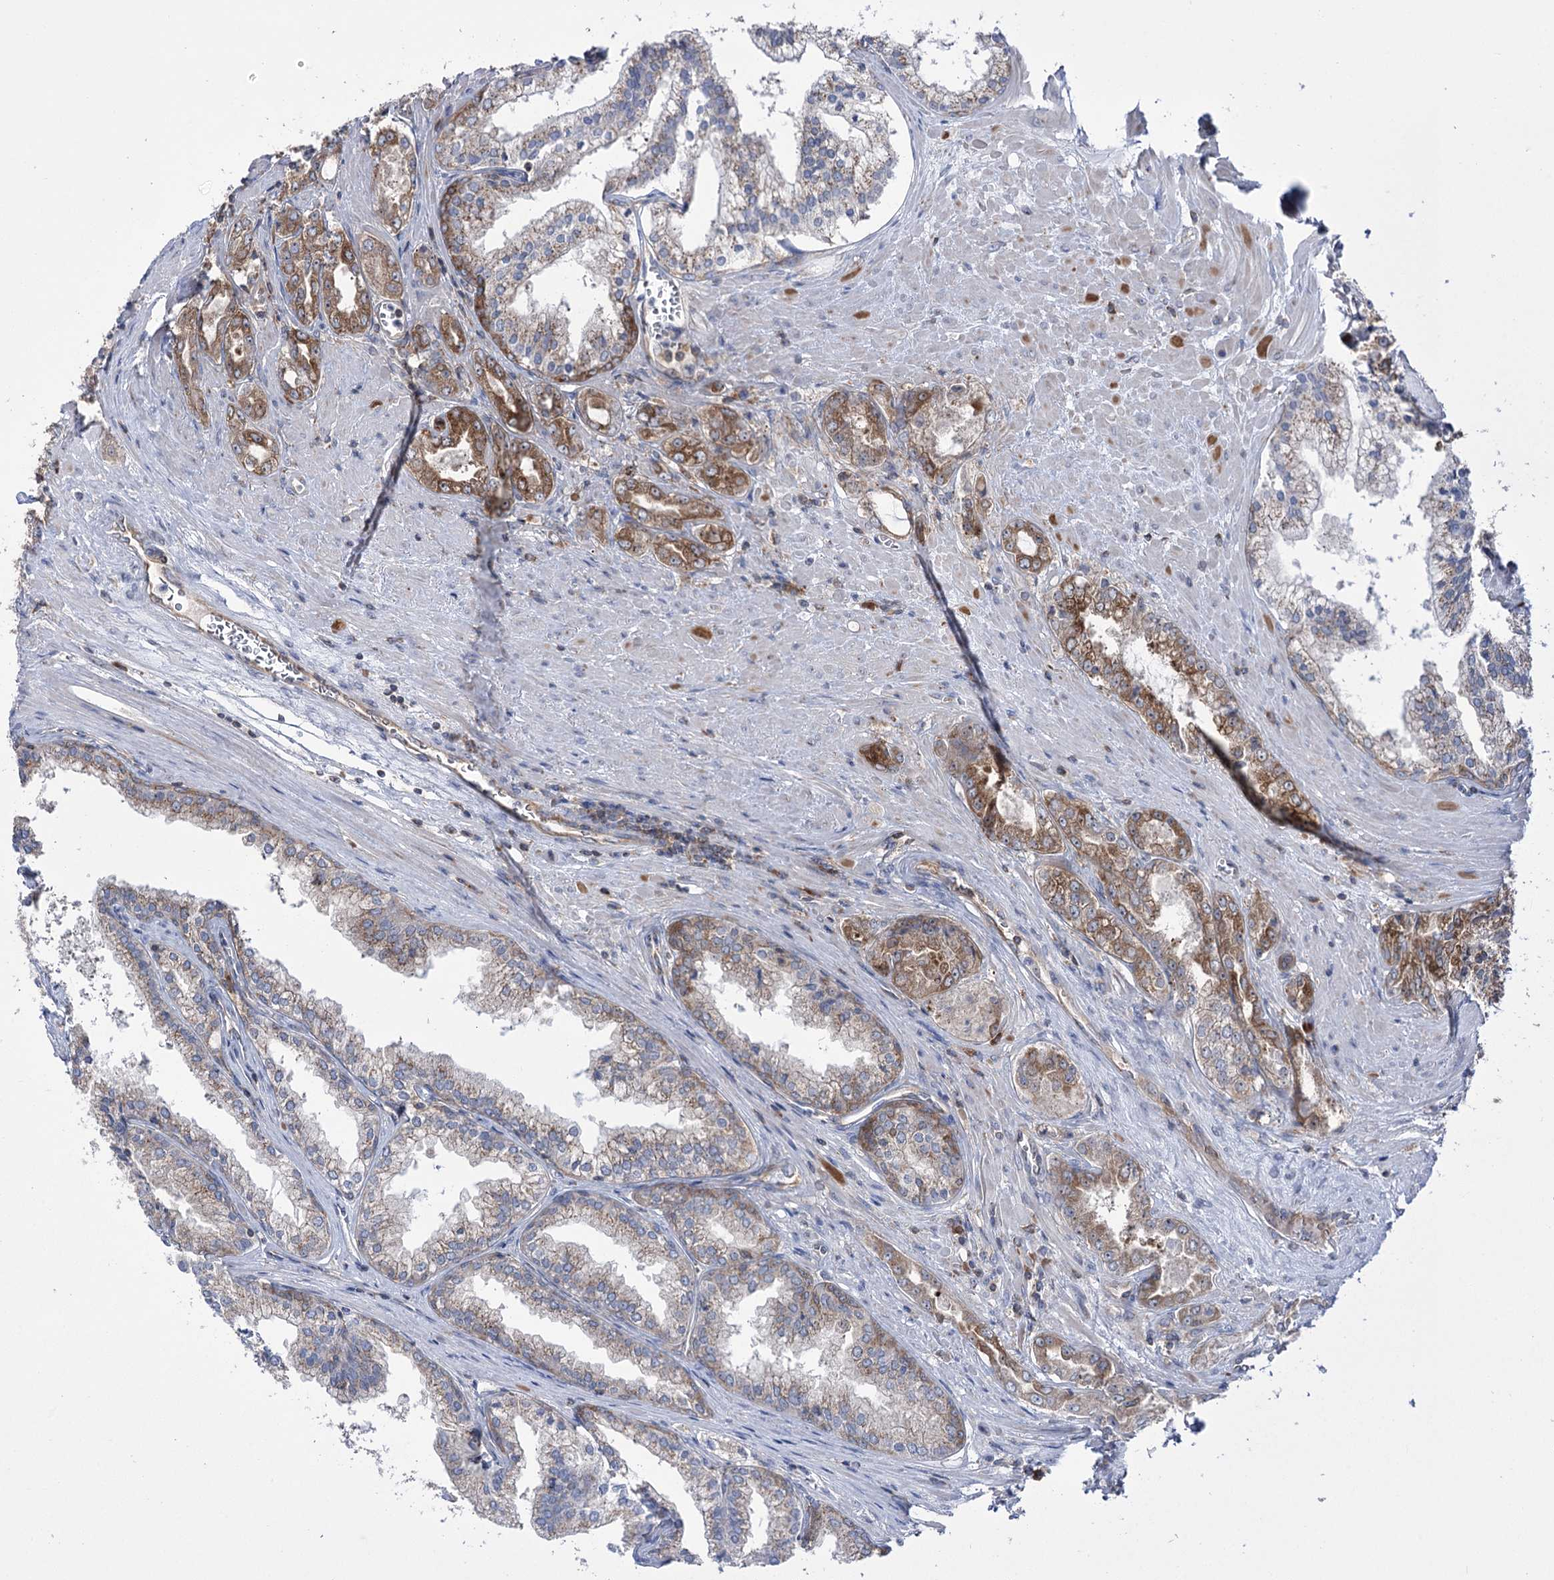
{"staining": {"intensity": "moderate", "quantity": ">75%", "location": "cytoplasmic/membranous"}, "tissue": "prostate cancer", "cell_type": "Tumor cells", "image_type": "cancer", "snomed": [{"axis": "morphology", "description": "Adenocarcinoma, High grade"}, {"axis": "topography", "description": "Prostate"}], "caption": "Protein staining exhibits moderate cytoplasmic/membranous positivity in about >75% of tumor cells in prostate cancer (adenocarcinoma (high-grade)).", "gene": "ZNF622", "patient": {"sex": "male", "age": 72}}